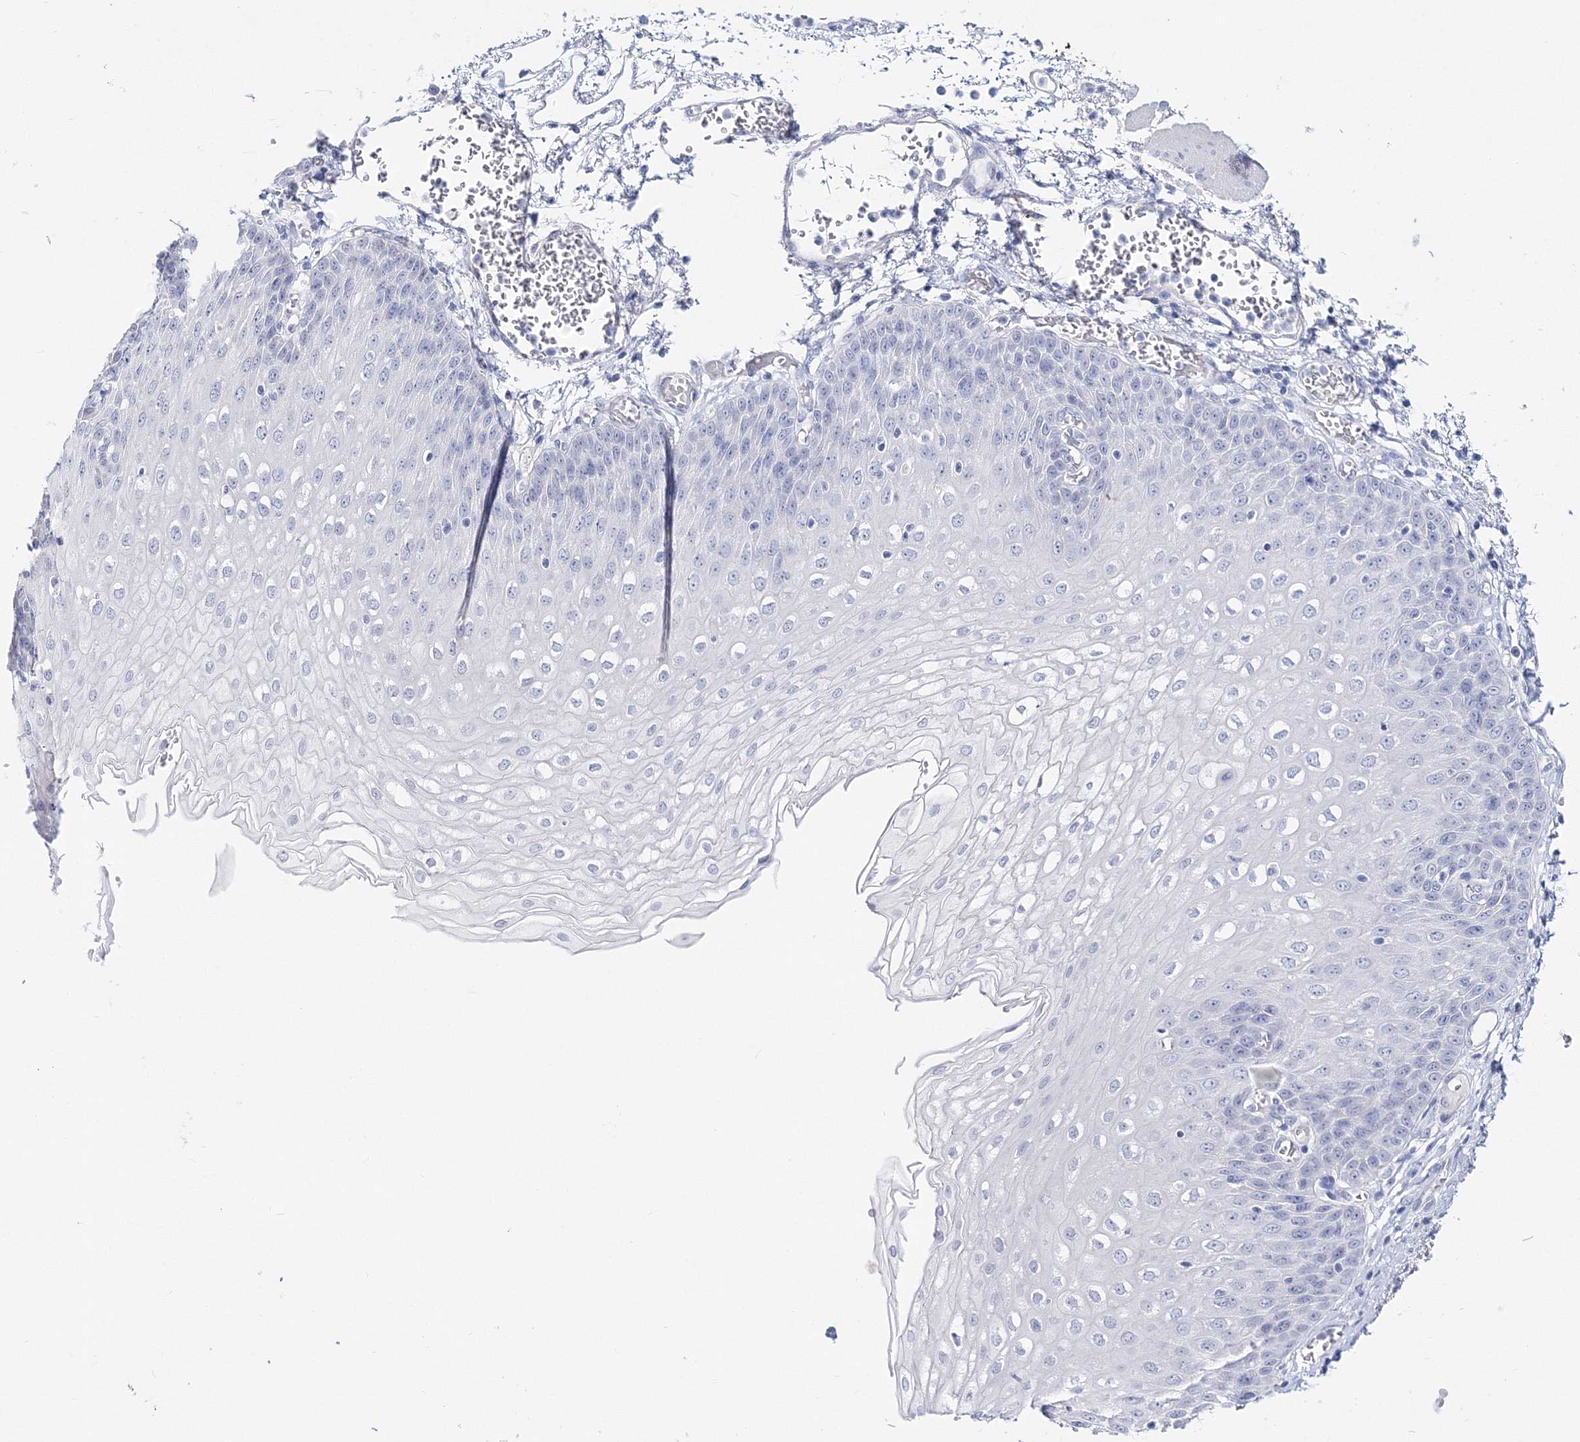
{"staining": {"intensity": "negative", "quantity": "none", "location": "none"}, "tissue": "esophagus", "cell_type": "Squamous epithelial cells", "image_type": "normal", "snomed": [{"axis": "morphology", "description": "Normal tissue, NOS"}, {"axis": "topography", "description": "Esophagus"}], "caption": "A high-resolution histopathology image shows immunohistochemistry staining of normal esophagus, which demonstrates no significant staining in squamous epithelial cells.", "gene": "MYOZ2", "patient": {"sex": "male", "age": 81}}